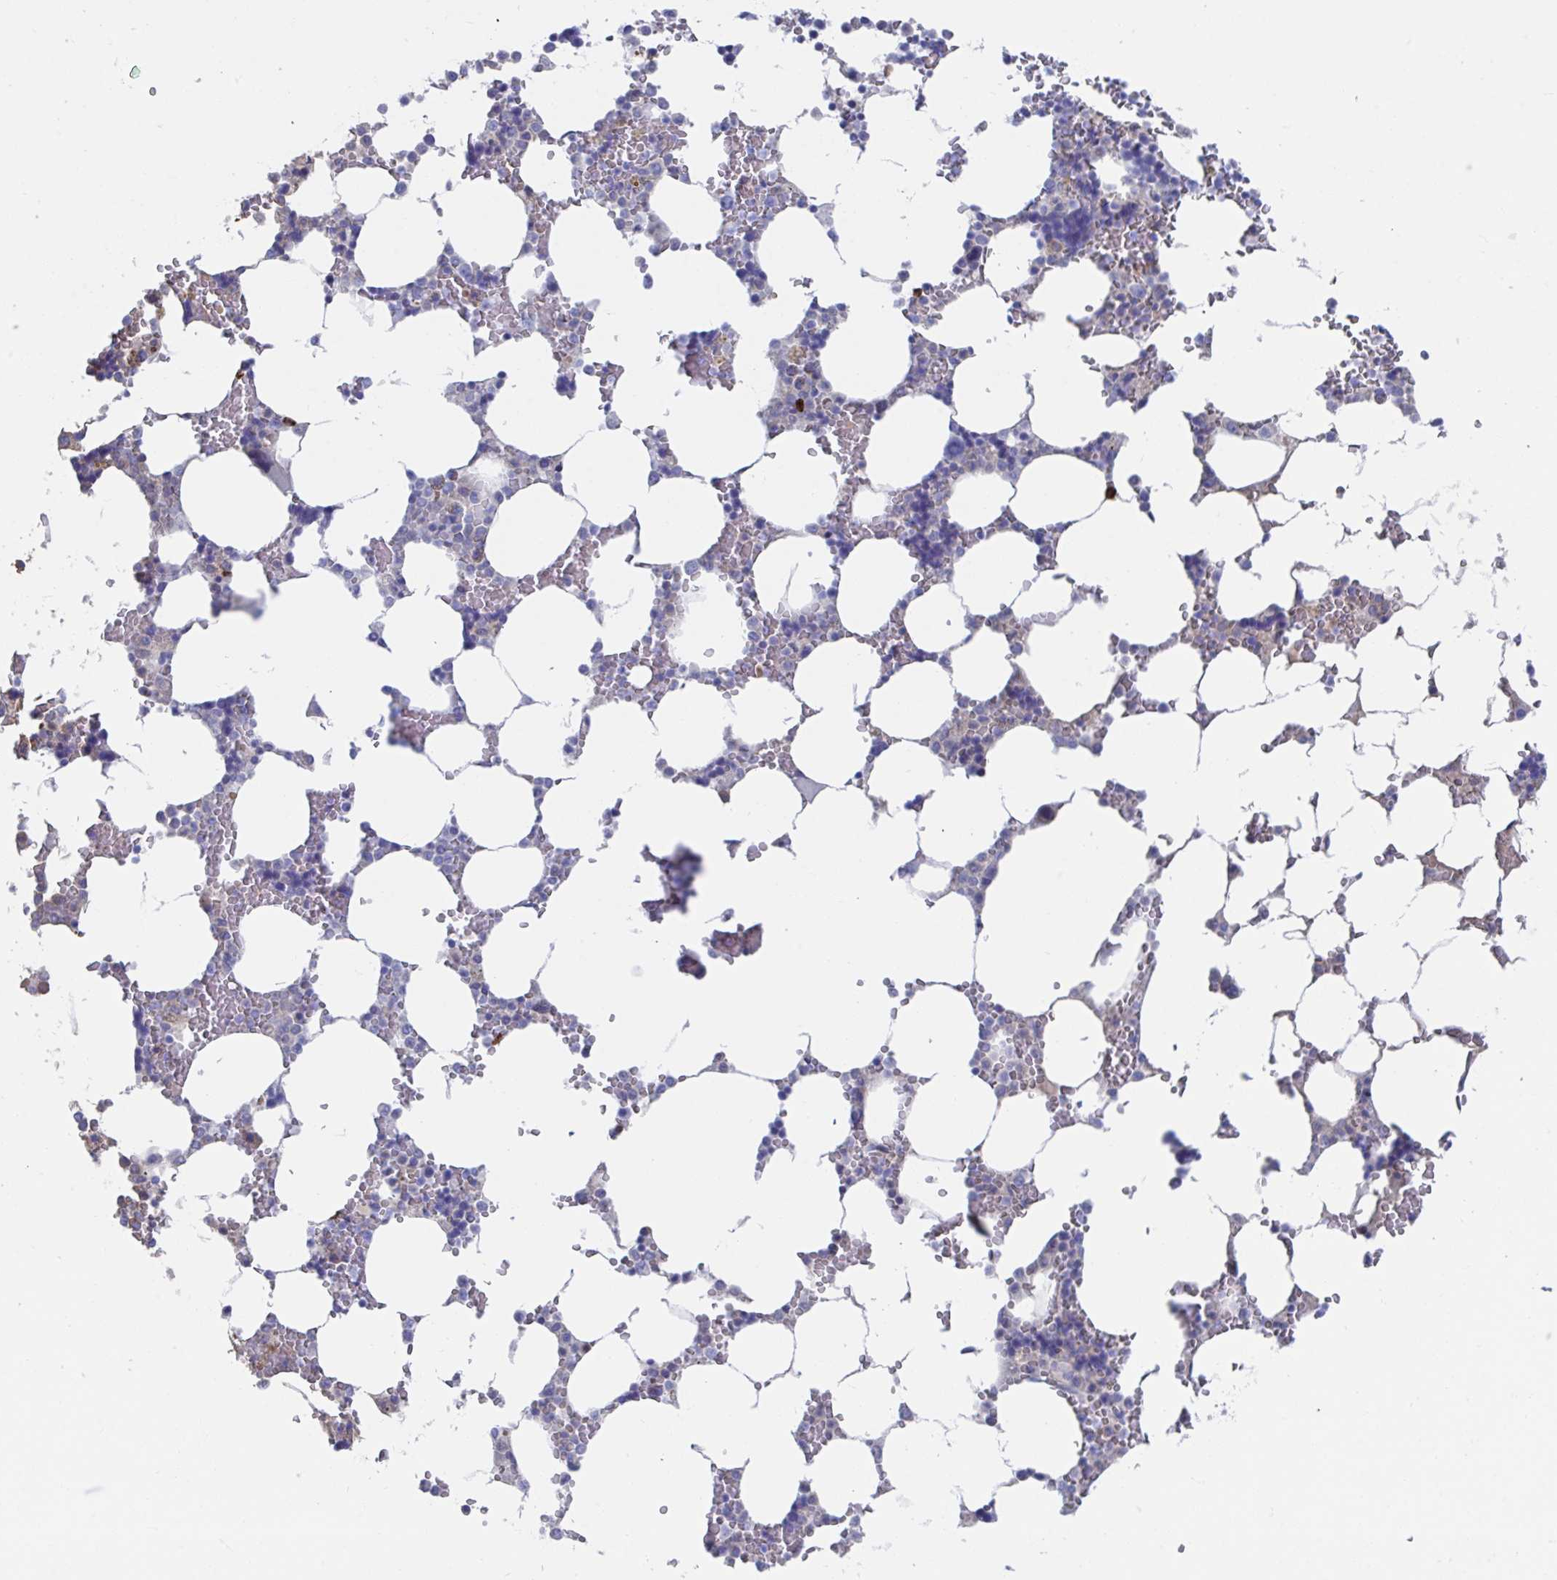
{"staining": {"intensity": "negative", "quantity": "none", "location": "none"}, "tissue": "bone marrow", "cell_type": "Hematopoietic cells", "image_type": "normal", "snomed": [{"axis": "morphology", "description": "Normal tissue, NOS"}, {"axis": "topography", "description": "Bone marrow"}], "caption": "Immunohistochemistry (IHC) image of unremarkable bone marrow: human bone marrow stained with DAB displays no significant protein positivity in hematopoietic cells.", "gene": "TNFAIP6", "patient": {"sex": "male", "age": 64}}